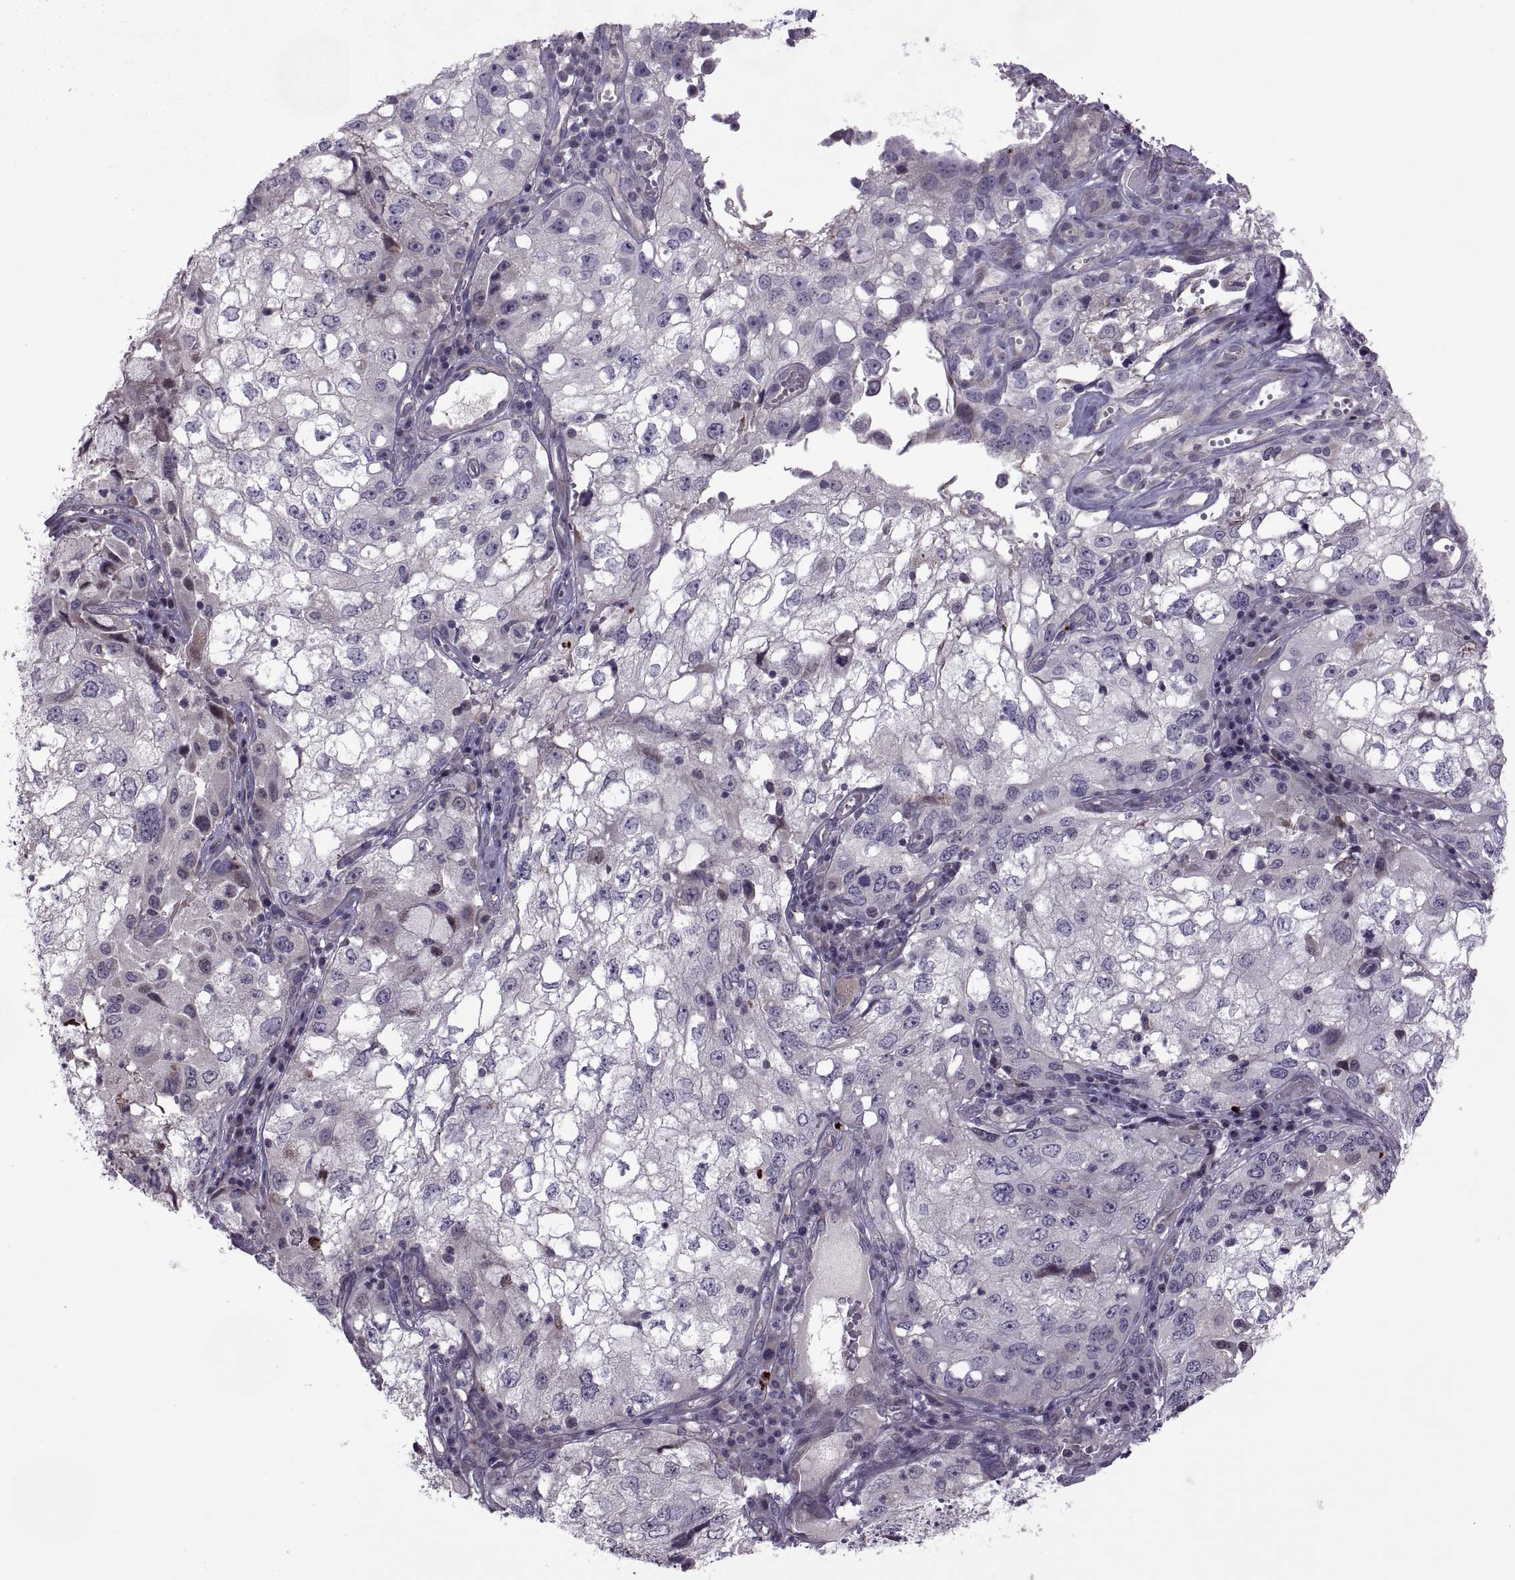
{"staining": {"intensity": "negative", "quantity": "none", "location": "none"}, "tissue": "cervical cancer", "cell_type": "Tumor cells", "image_type": "cancer", "snomed": [{"axis": "morphology", "description": "Squamous cell carcinoma, NOS"}, {"axis": "topography", "description": "Cervix"}], "caption": "High magnification brightfield microscopy of cervical cancer (squamous cell carcinoma) stained with DAB (3,3'-diaminobenzidine) (brown) and counterstained with hematoxylin (blue): tumor cells show no significant positivity.", "gene": "ODF3", "patient": {"sex": "female", "age": 36}}